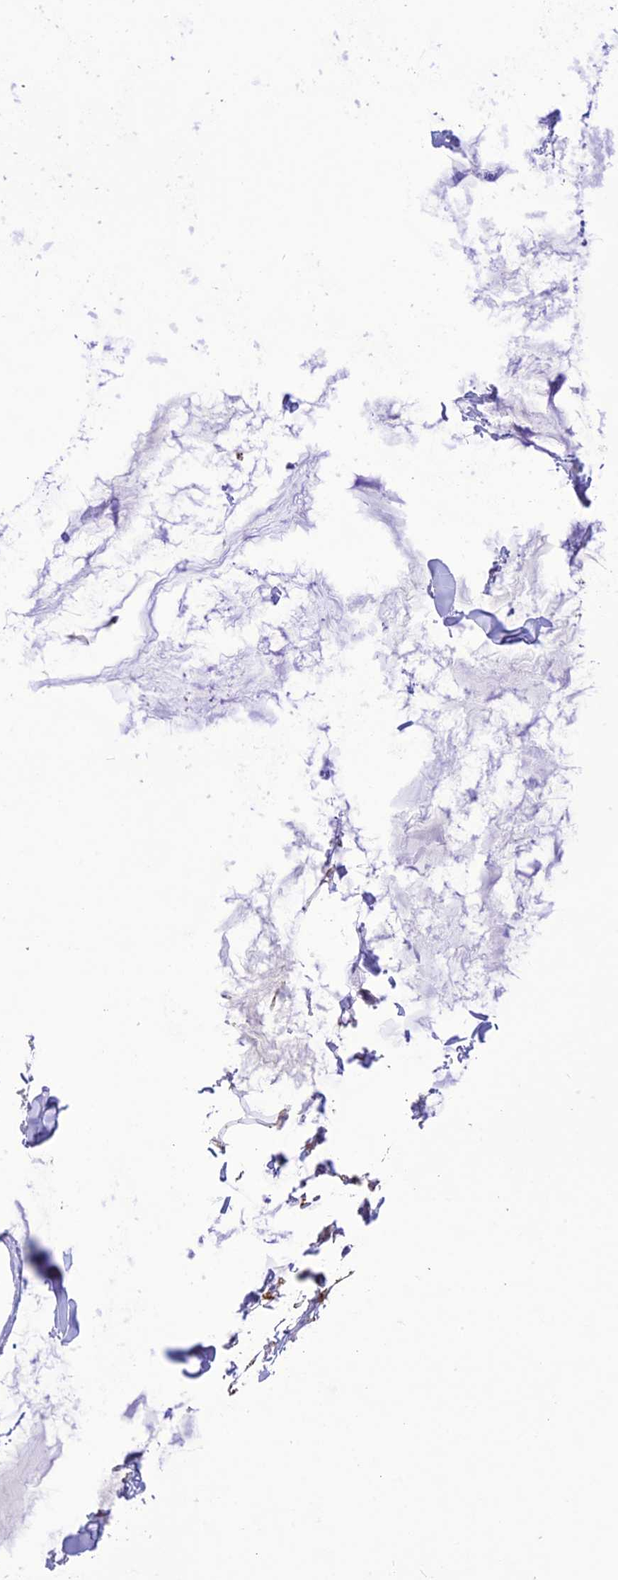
{"staining": {"intensity": "moderate", "quantity": ">75%", "location": "cytoplasmic/membranous"}, "tissue": "breast cancer", "cell_type": "Tumor cells", "image_type": "cancer", "snomed": [{"axis": "morphology", "description": "Duct carcinoma"}, {"axis": "topography", "description": "Breast"}], "caption": "Moderate cytoplasmic/membranous positivity is seen in approximately >75% of tumor cells in breast cancer.", "gene": "FCHSD1", "patient": {"sex": "female", "age": 93}}